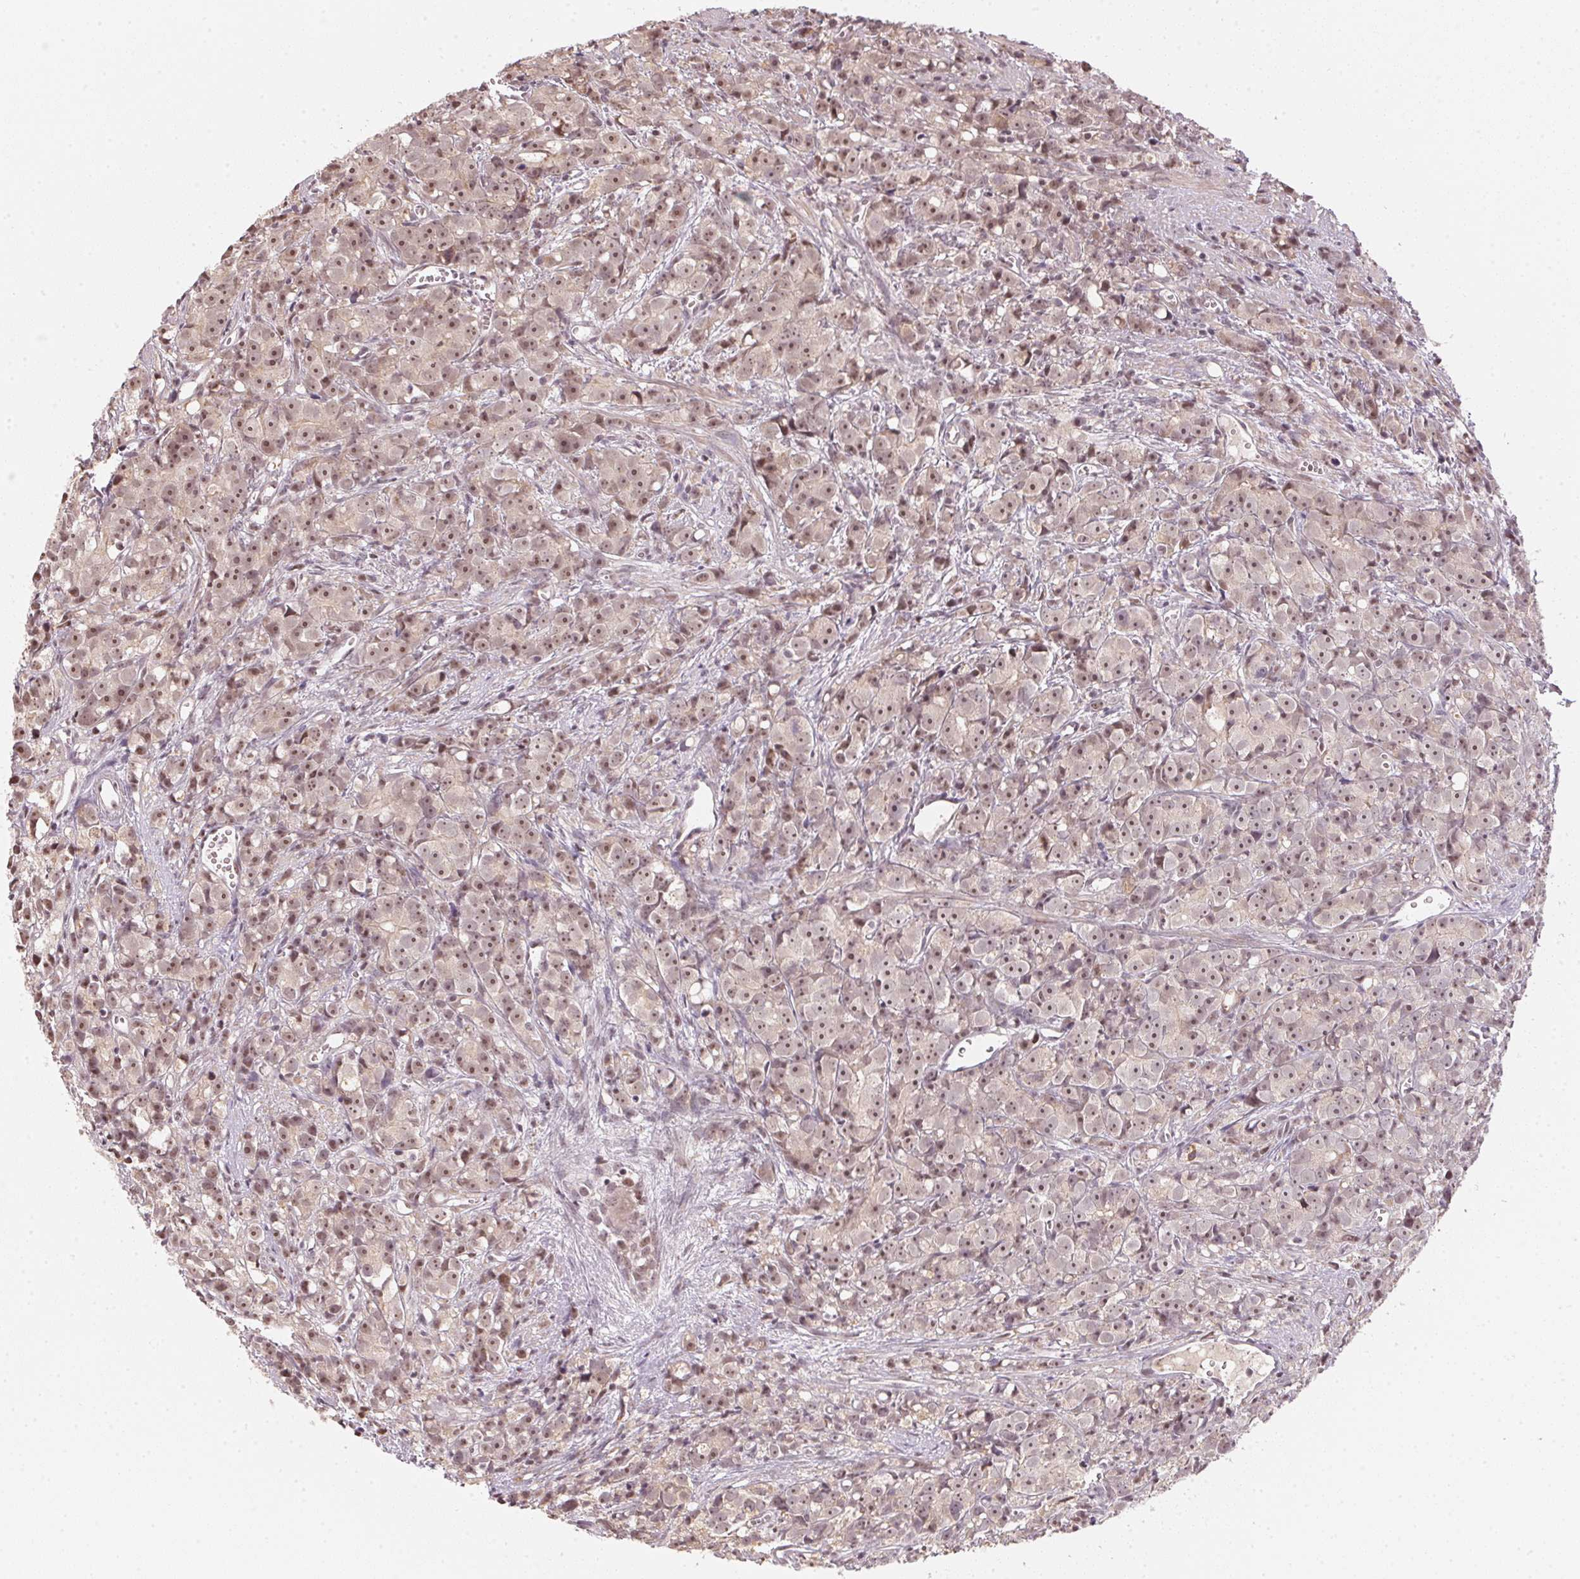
{"staining": {"intensity": "moderate", "quantity": ">75%", "location": "nuclear"}, "tissue": "prostate cancer", "cell_type": "Tumor cells", "image_type": "cancer", "snomed": [{"axis": "morphology", "description": "Adenocarcinoma, High grade"}, {"axis": "topography", "description": "Prostate"}], "caption": "Brown immunohistochemical staining in human prostate cancer demonstrates moderate nuclear expression in approximately >75% of tumor cells.", "gene": "KAT6A", "patient": {"sex": "male", "age": 77}}